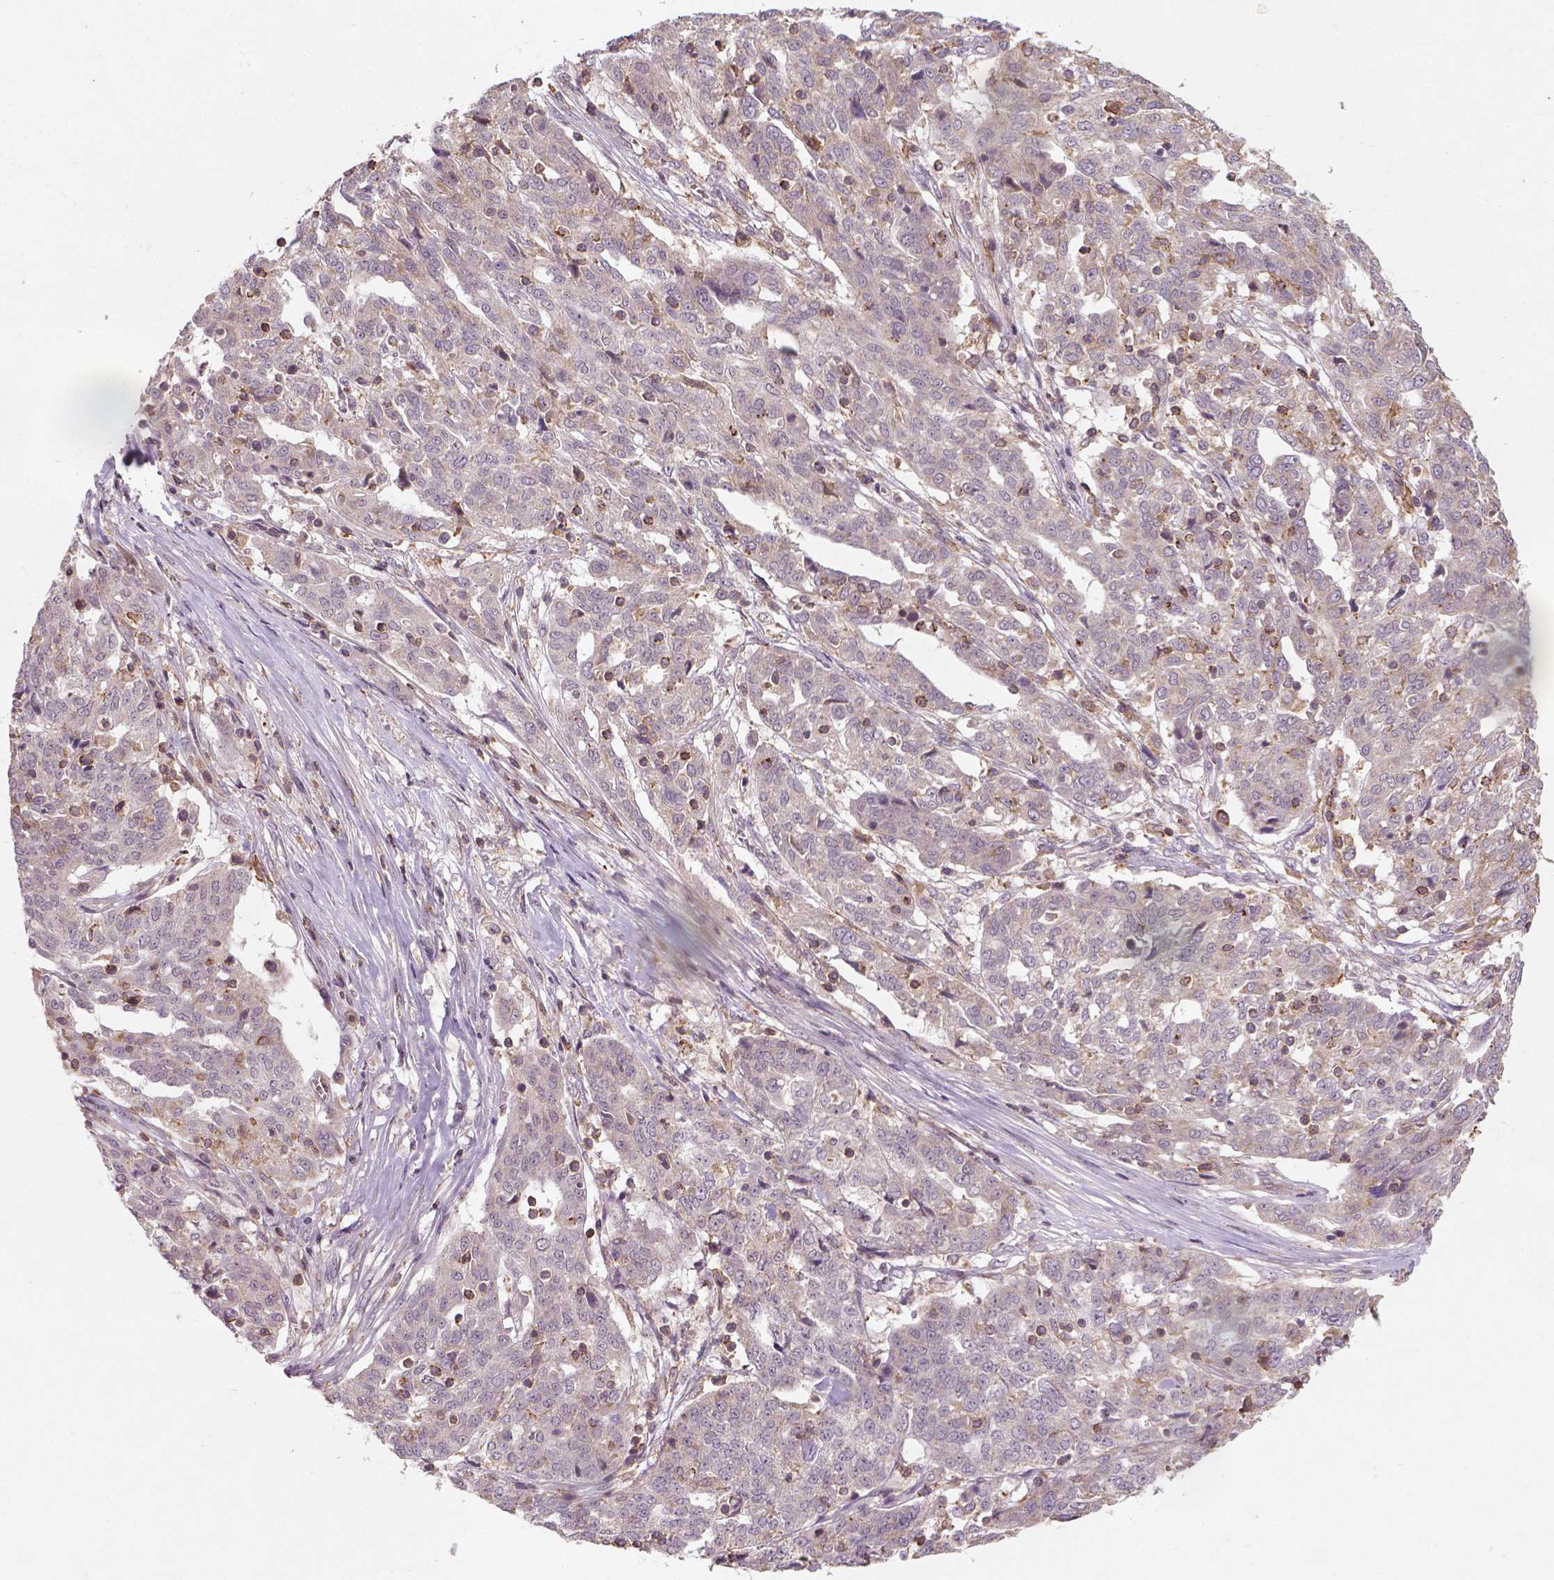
{"staining": {"intensity": "negative", "quantity": "none", "location": "none"}, "tissue": "ovarian cancer", "cell_type": "Tumor cells", "image_type": "cancer", "snomed": [{"axis": "morphology", "description": "Cystadenocarcinoma, serous, NOS"}, {"axis": "topography", "description": "Ovary"}], "caption": "High magnification brightfield microscopy of ovarian cancer (serous cystadenocarcinoma) stained with DAB (brown) and counterstained with hematoxylin (blue): tumor cells show no significant positivity. (Brightfield microscopy of DAB immunohistochemistry at high magnification).", "gene": "CAMKK1", "patient": {"sex": "female", "age": 67}}